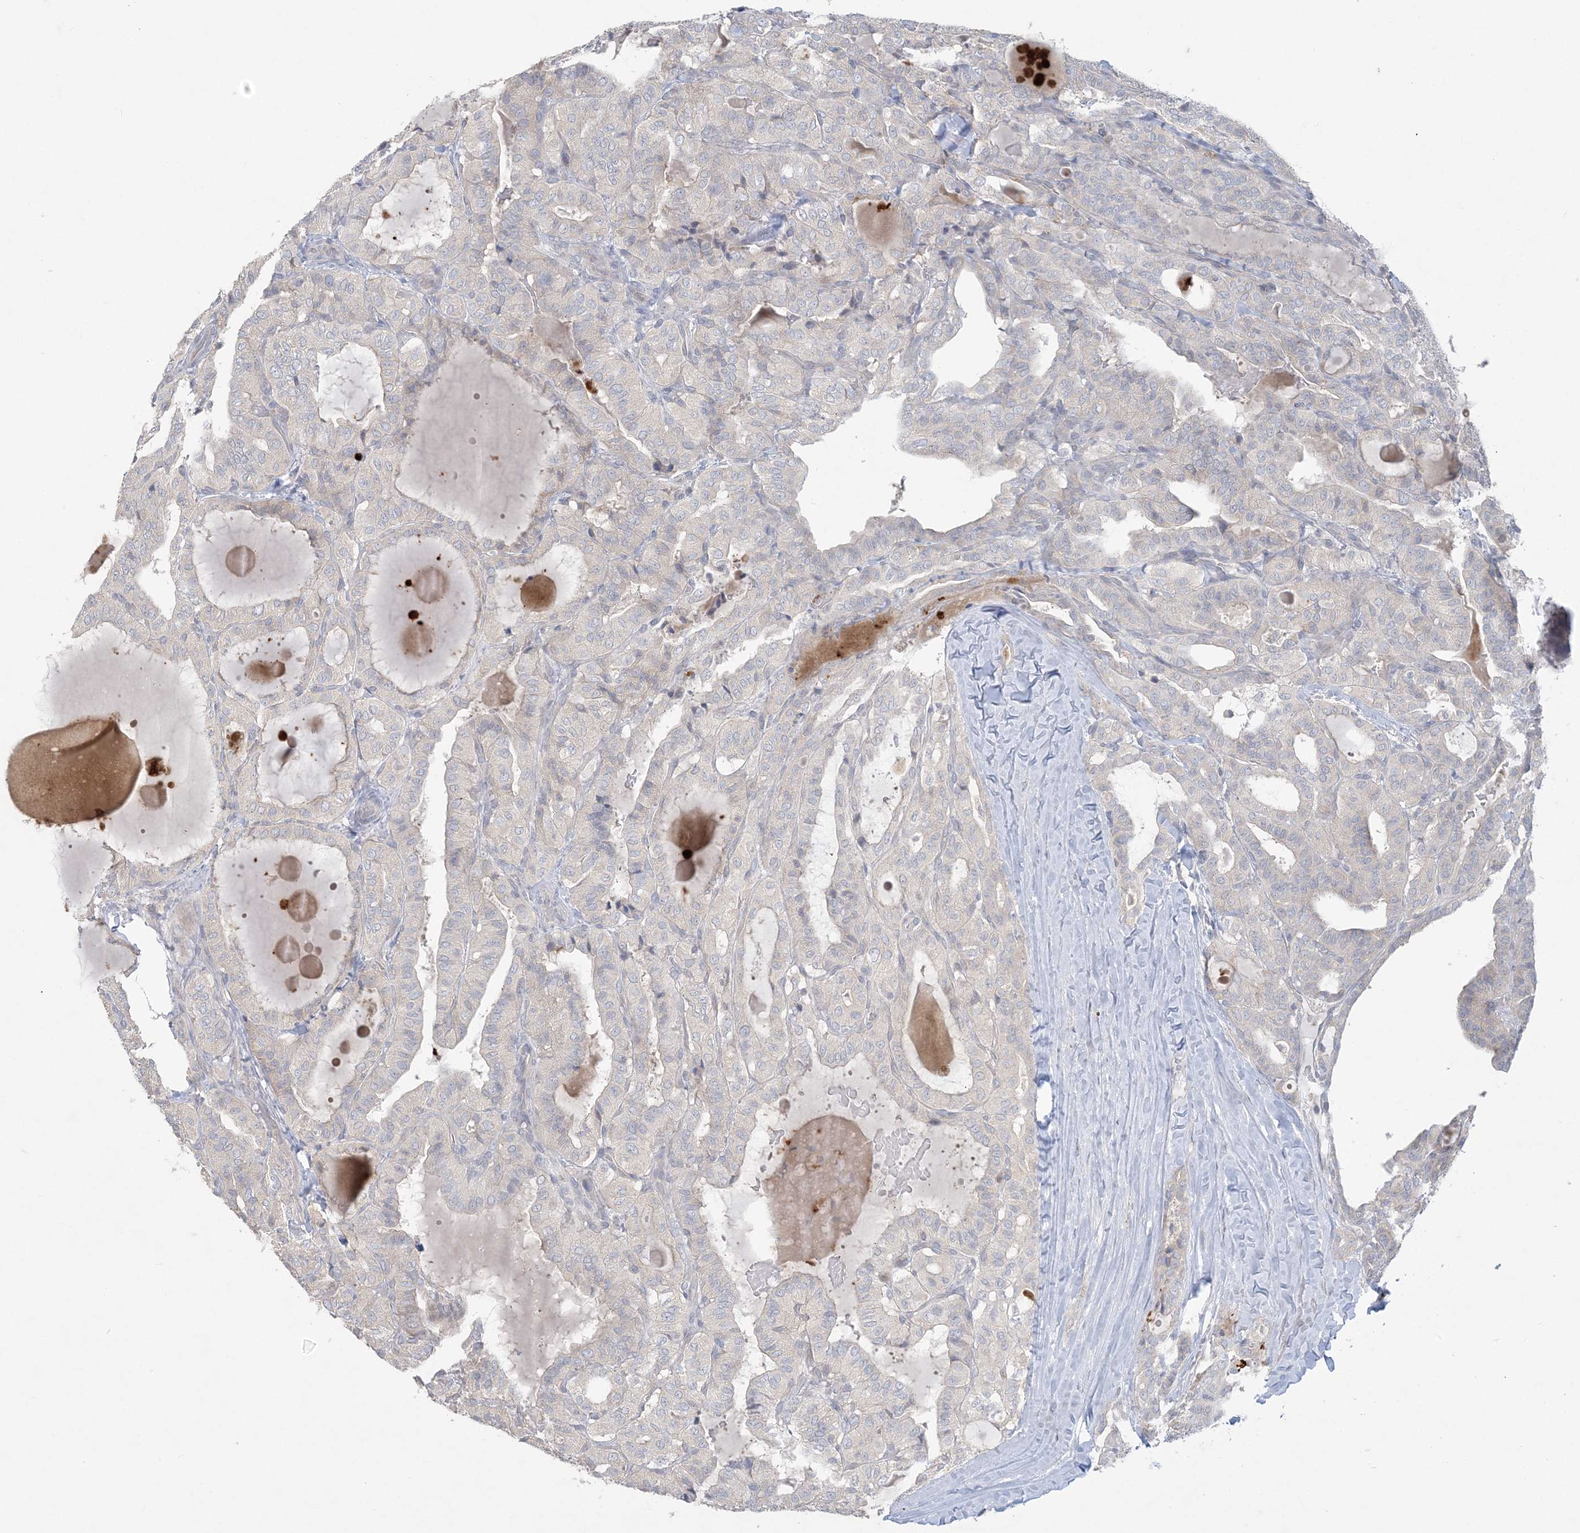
{"staining": {"intensity": "negative", "quantity": "none", "location": "none"}, "tissue": "thyroid cancer", "cell_type": "Tumor cells", "image_type": "cancer", "snomed": [{"axis": "morphology", "description": "Papillary adenocarcinoma, NOS"}, {"axis": "topography", "description": "Thyroid gland"}], "caption": "Immunohistochemistry (IHC) histopathology image of human thyroid papillary adenocarcinoma stained for a protein (brown), which exhibits no staining in tumor cells. Nuclei are stained in blue.", "gene": "KIF3A", "patient": {"sex": "male", "age": 77}}